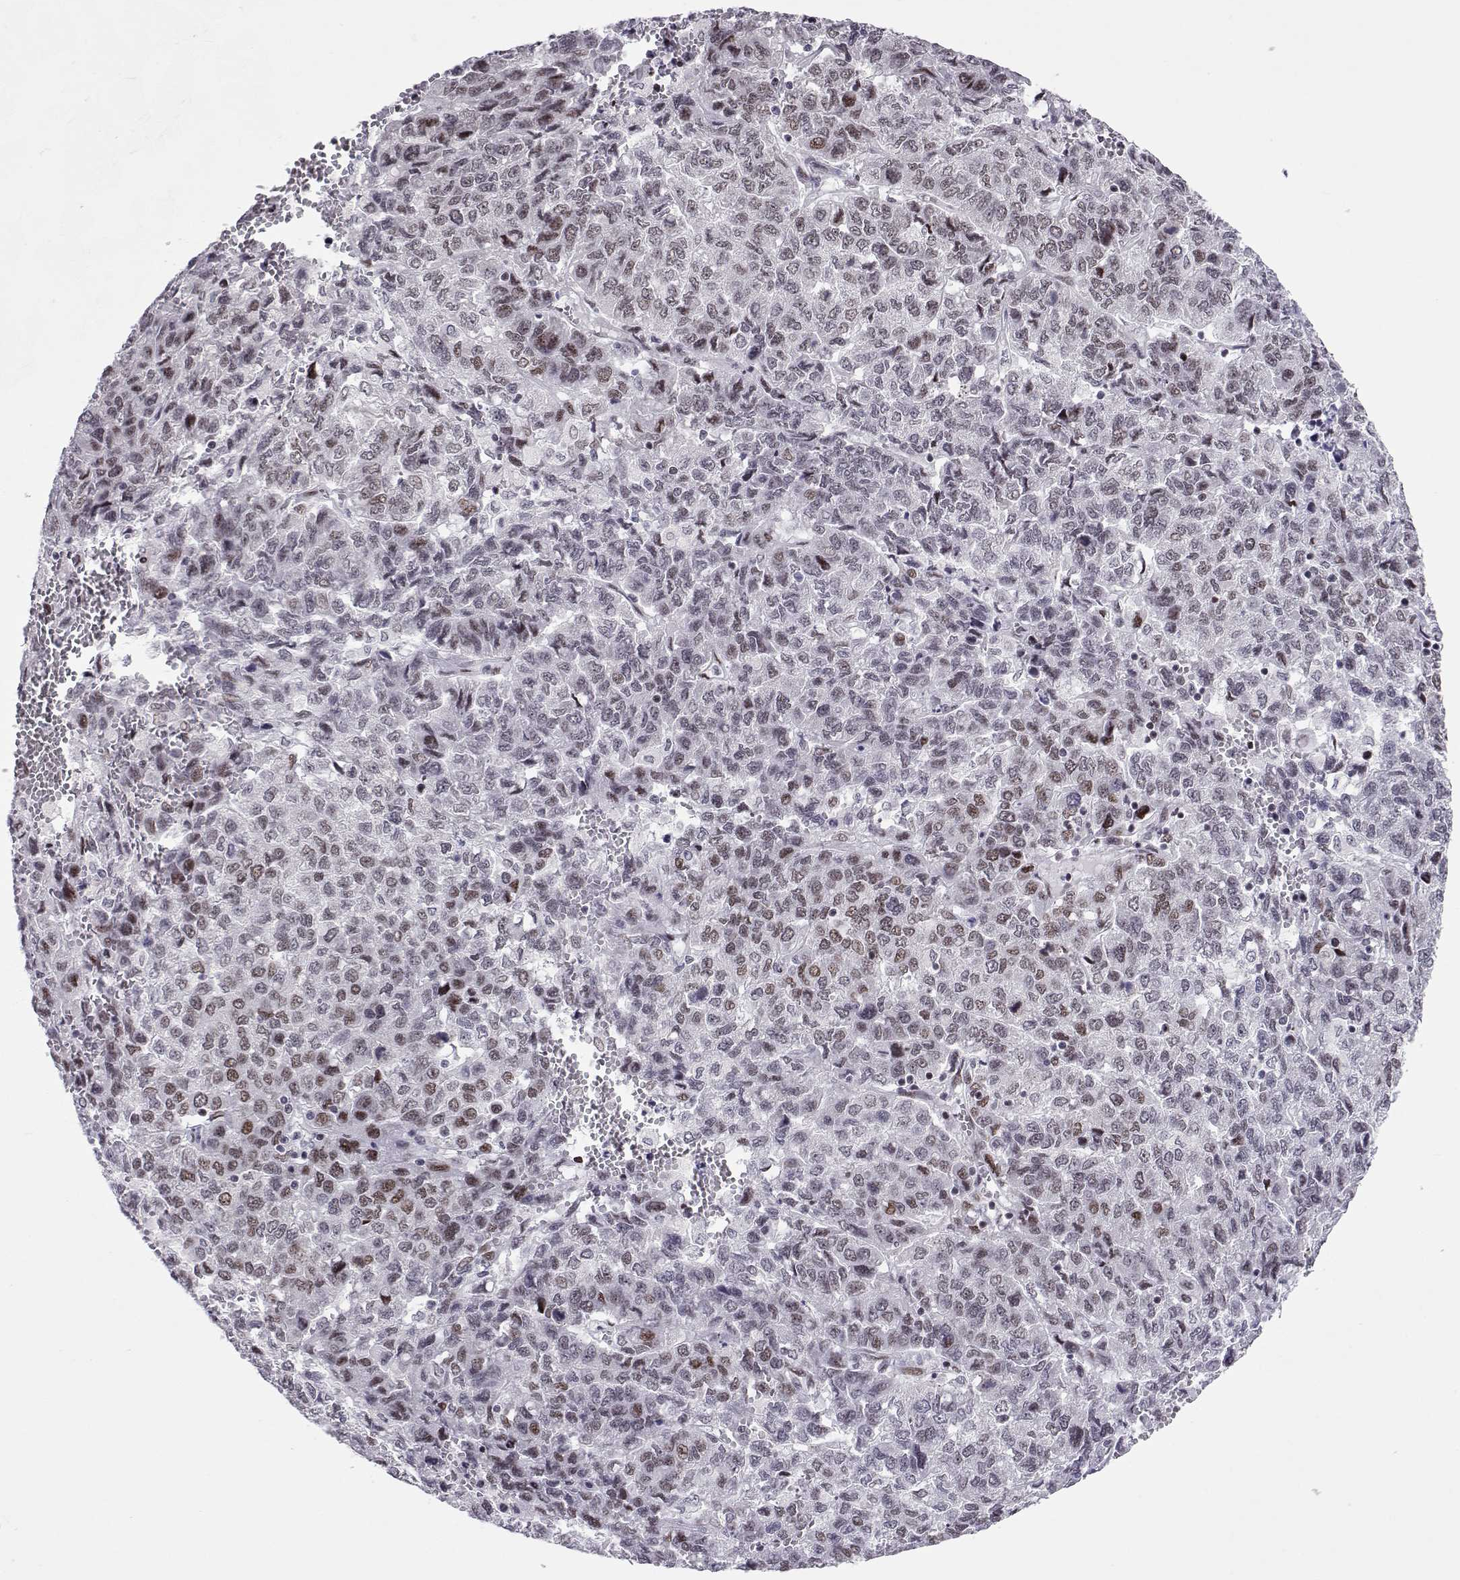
{"staining": {"intensity": "weak", "quantity": "25%-75%", "location": "nuclear"}, "tissue": "liver cancer", "cell_type": "Tumor cells", "image_type": "cancer", "snomed": [{"axis": "morphology", "description": "Carcinoma, Hepatocellular, NOS"}, {"axis": "topography", "description": "Liver"}], "caption": "A brown stain labels weak nuclear expression of a protein in human hepatocellular carcinoma (liver) tumor cells.", "gene": "SIX6", "patient": {"sex": "male", "age": 69}}